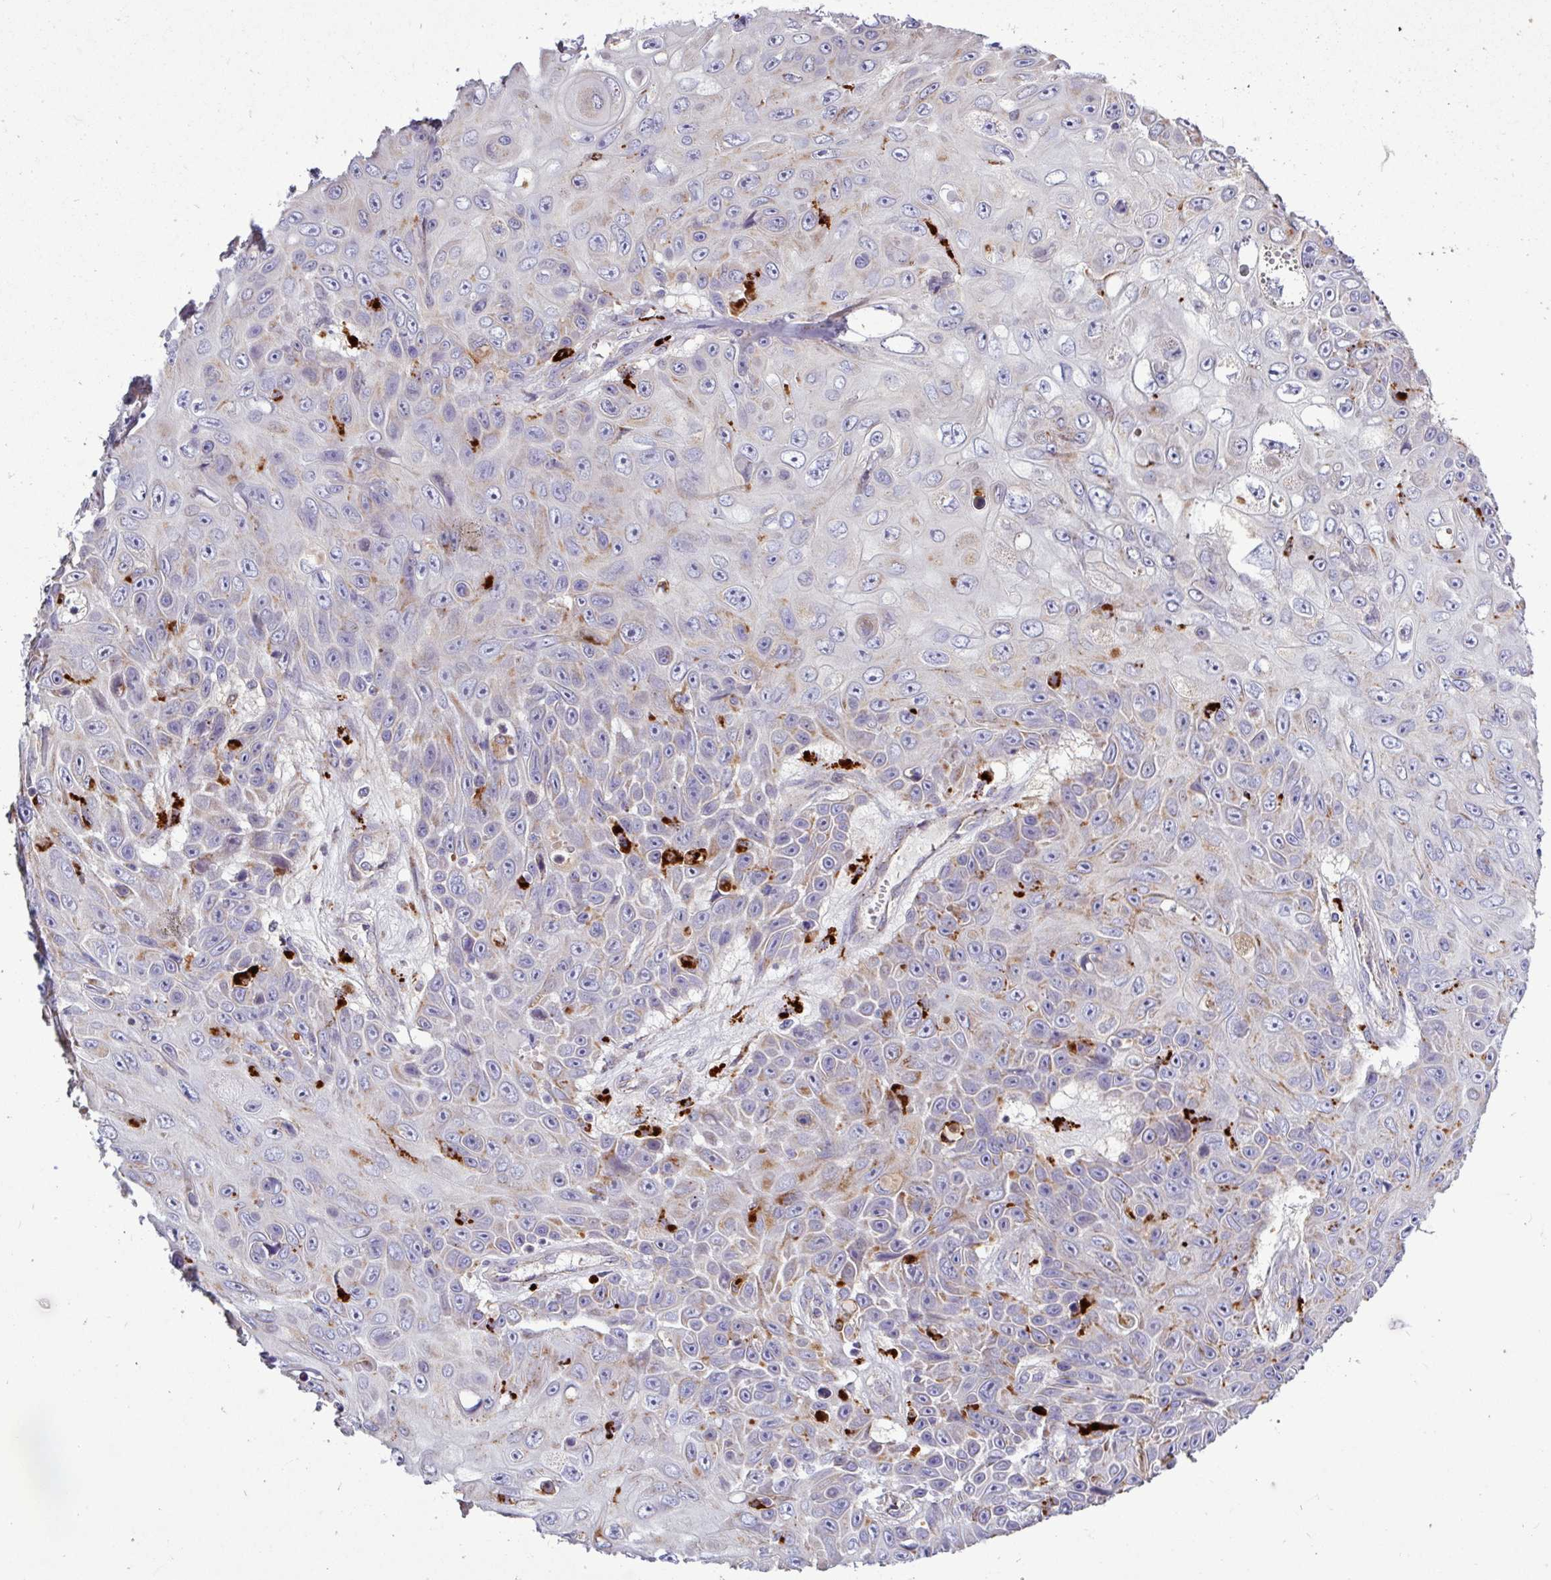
{"staining": {"intensity": "weak", "quantity": "25%-75%", "location": "cytoplasmic/membranous"}, "tissue": "skin cancer", "cell_type": "Tumor cells", "image_type": "cancer", "snomed": [{"axis": "morphology", "description": "Squamous cell carcinoma, NOS"}, {"axis": "topography", "description": "Skin"}], "caption": "The photomicrograph shows immunohistochemical staining of skin cancer. There is weak cytoplasmic/membranous expression is seen in approximately 25%-75% of tumor cells.", "gene": "AMIGO2", "patient": {"sex": "male", "age": 82}}